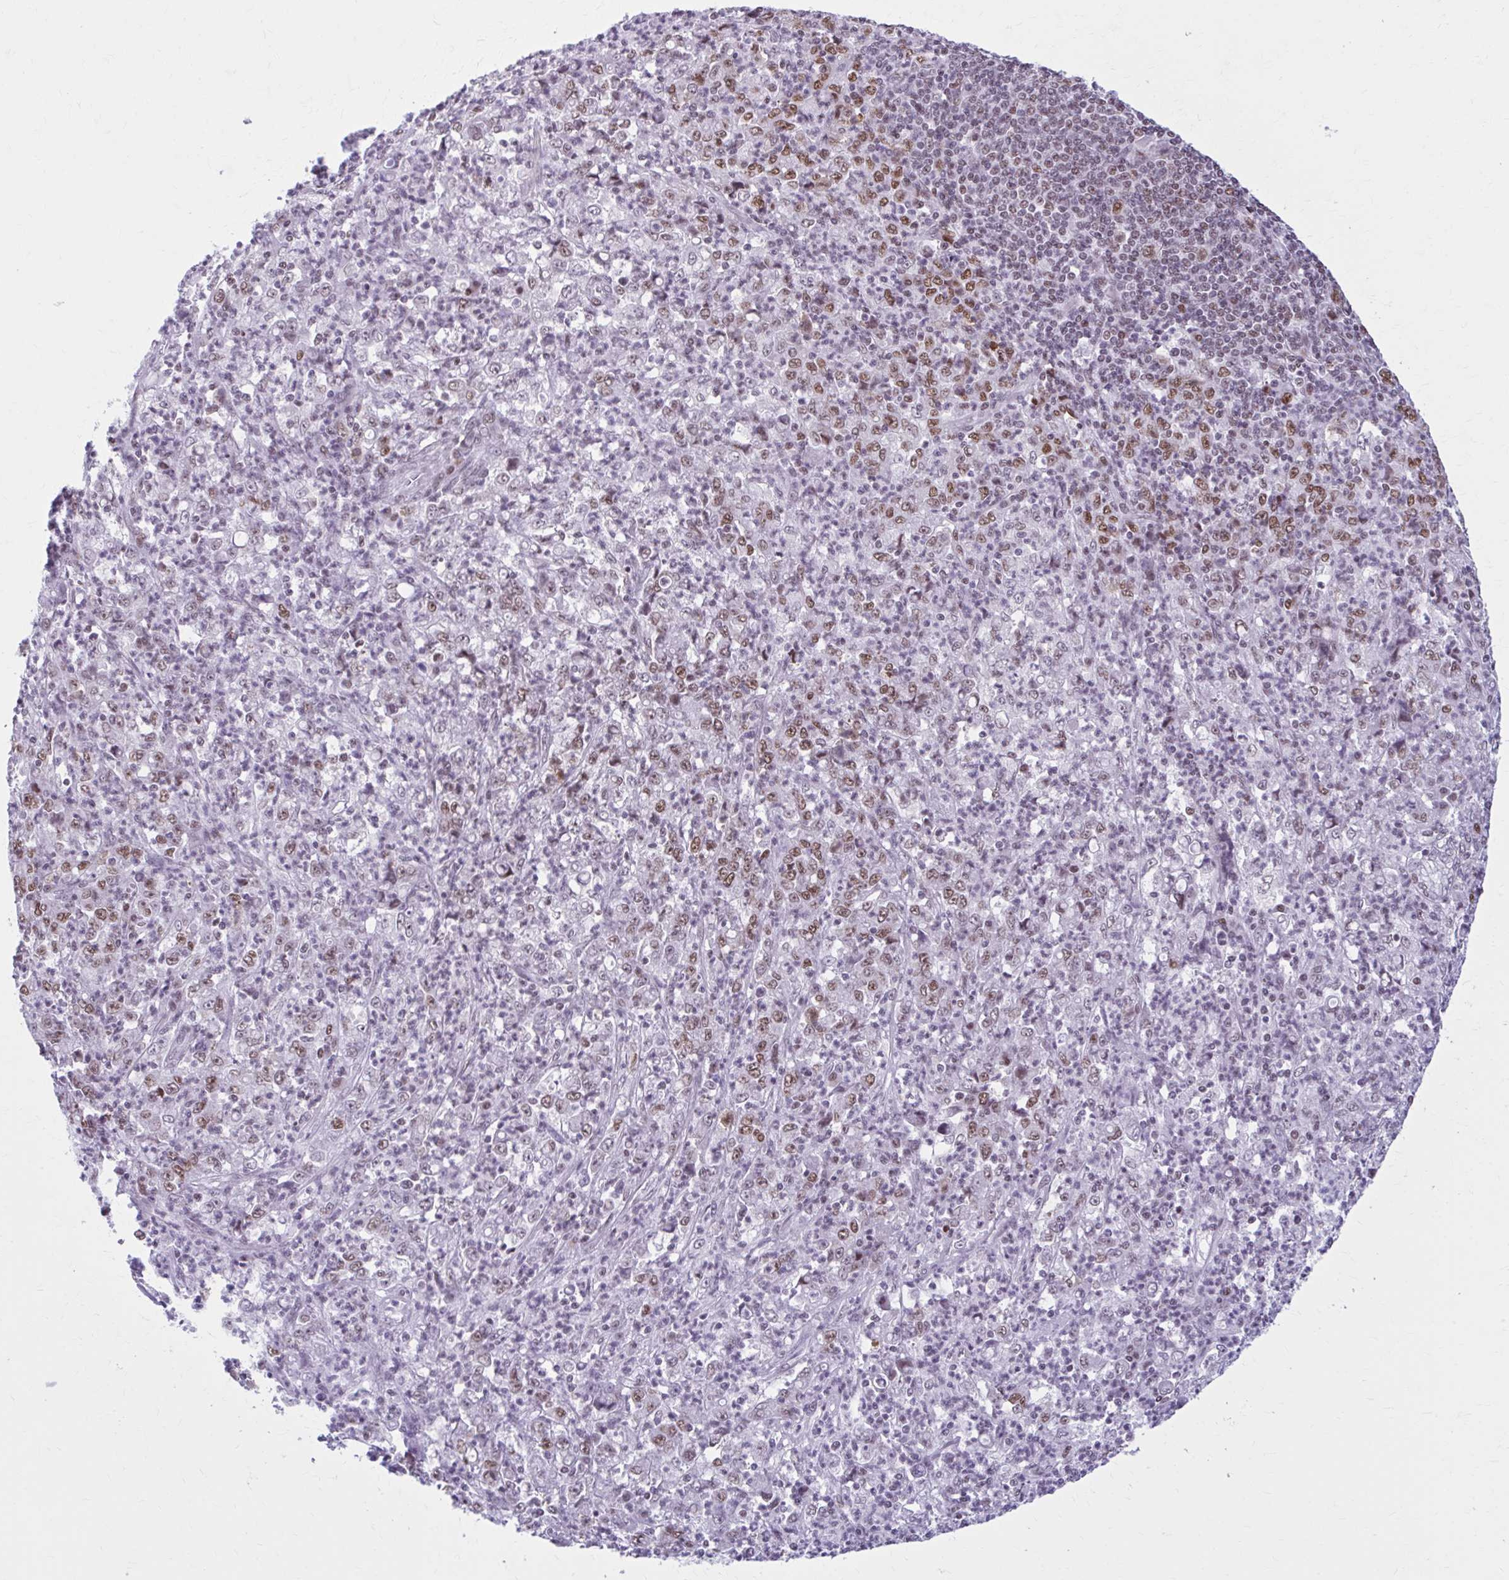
{"staining": {"intensity": "moderate", "quantity": ">75%", "location": "nuclear"}, "tissue": "stomach cancer", "cell_type": "Tumor cells", "image_type": "cancer", "snomed": [{"axis": "morphology", "description": "Adenocarcinoma, NOS"}, {"axis": "topography", "description": "Stomach, lower"}], "caption": "Stomach cancer stained with a brown dye shows moderate nuclear positive staining in about >75% of tumor cells.", "gene": "PABIR1", "patient": {"sex": "female", "age": 71}}